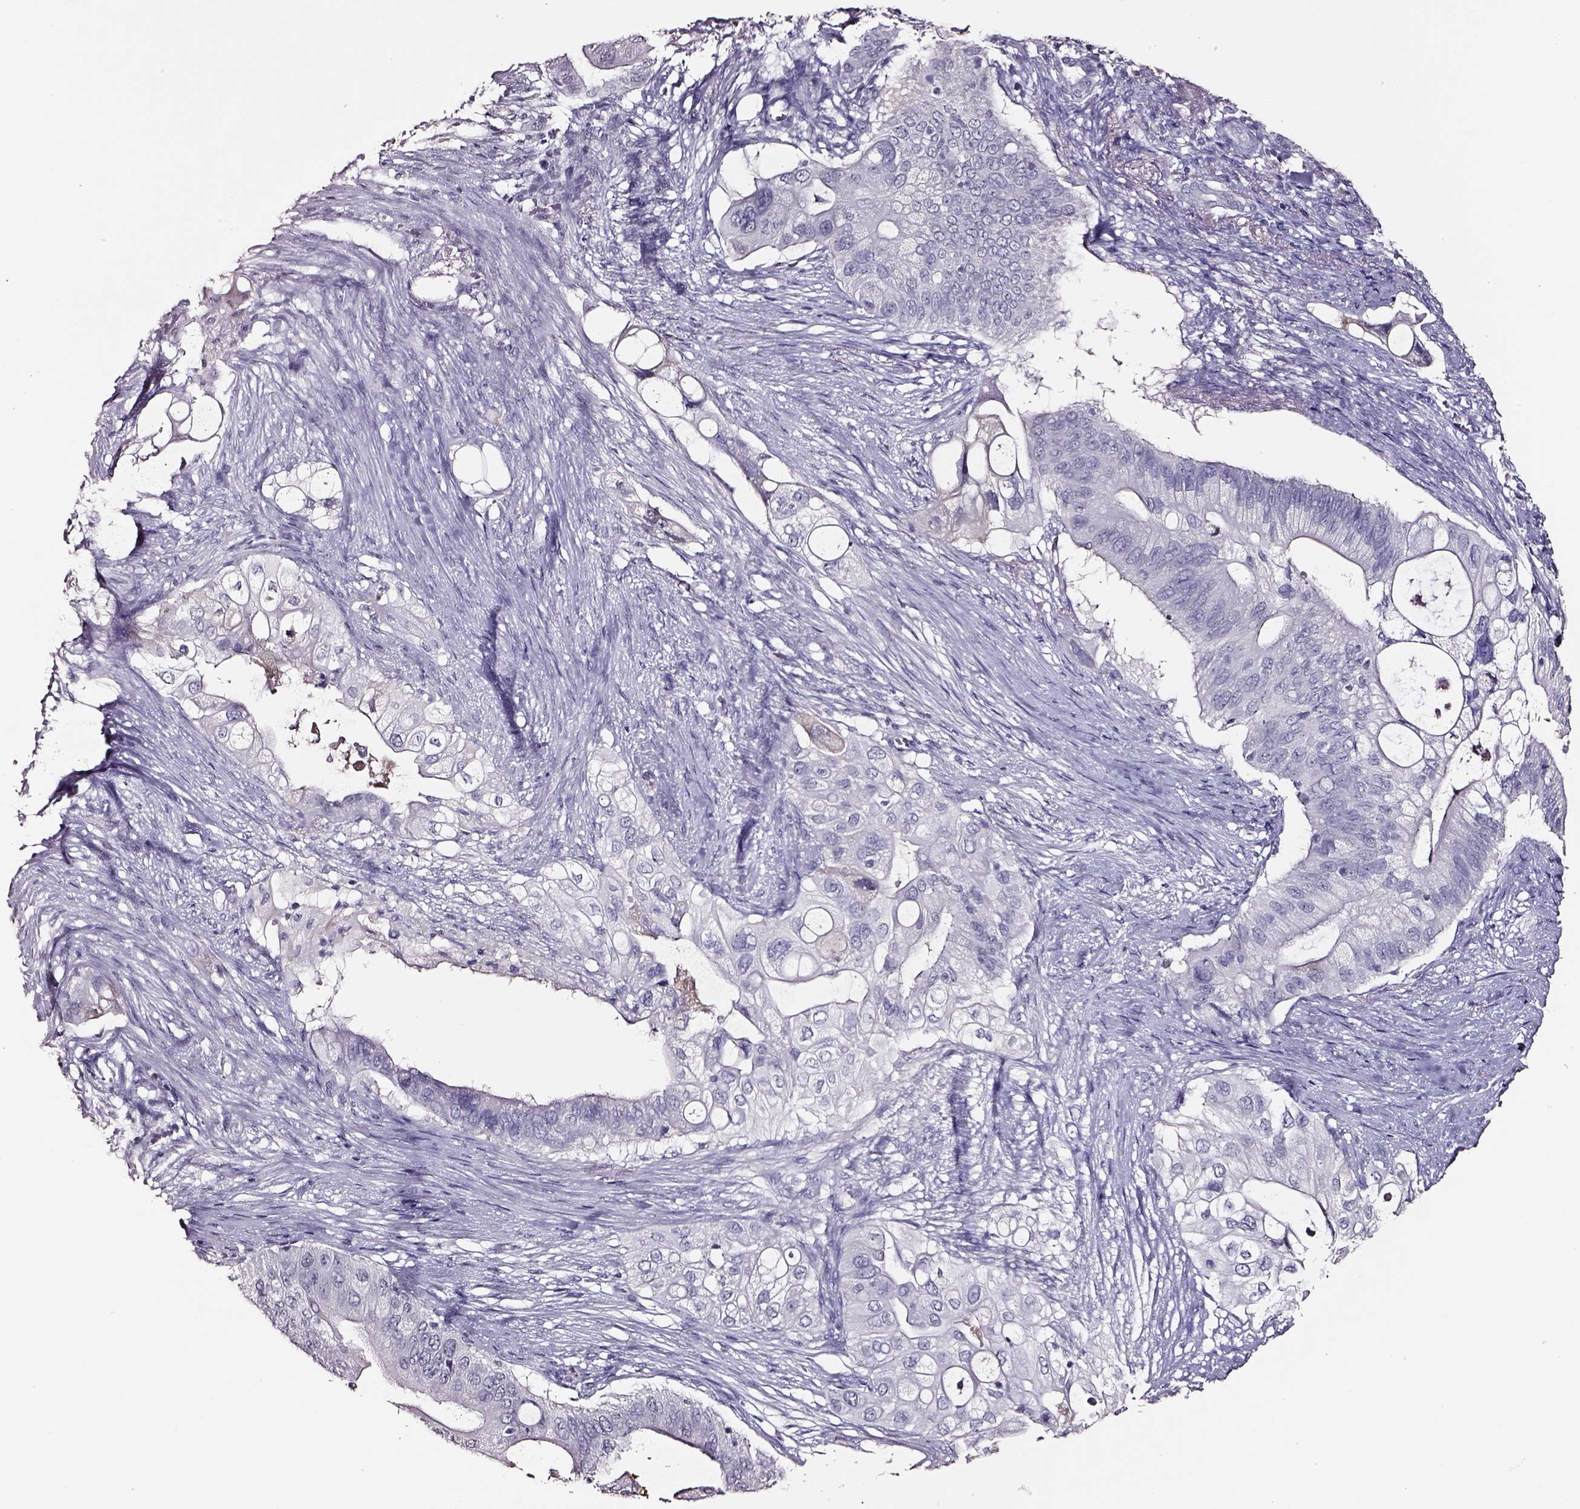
{"staining": {"intensity": "negative", "quantity": "none", "location": "none"}, "tissue": "pancreatic cancer", "cell_type": "Tumor cells", "image_type": "cancer", "snomed": [{"axis": "morphology", "description": "Adenocarcinoma, NOS"}, {"axis": "topography", "description": "Pancreas"}], "caption": "Protein analysis of adenocarcinoma (pancreatic) reveals no significant staining in tumor cells. (DAB (3,3'-diaminobenzidine) IHC, high magnification).", "gene": "SMIM17", "patient": {"sex": "female", "age": 72}}